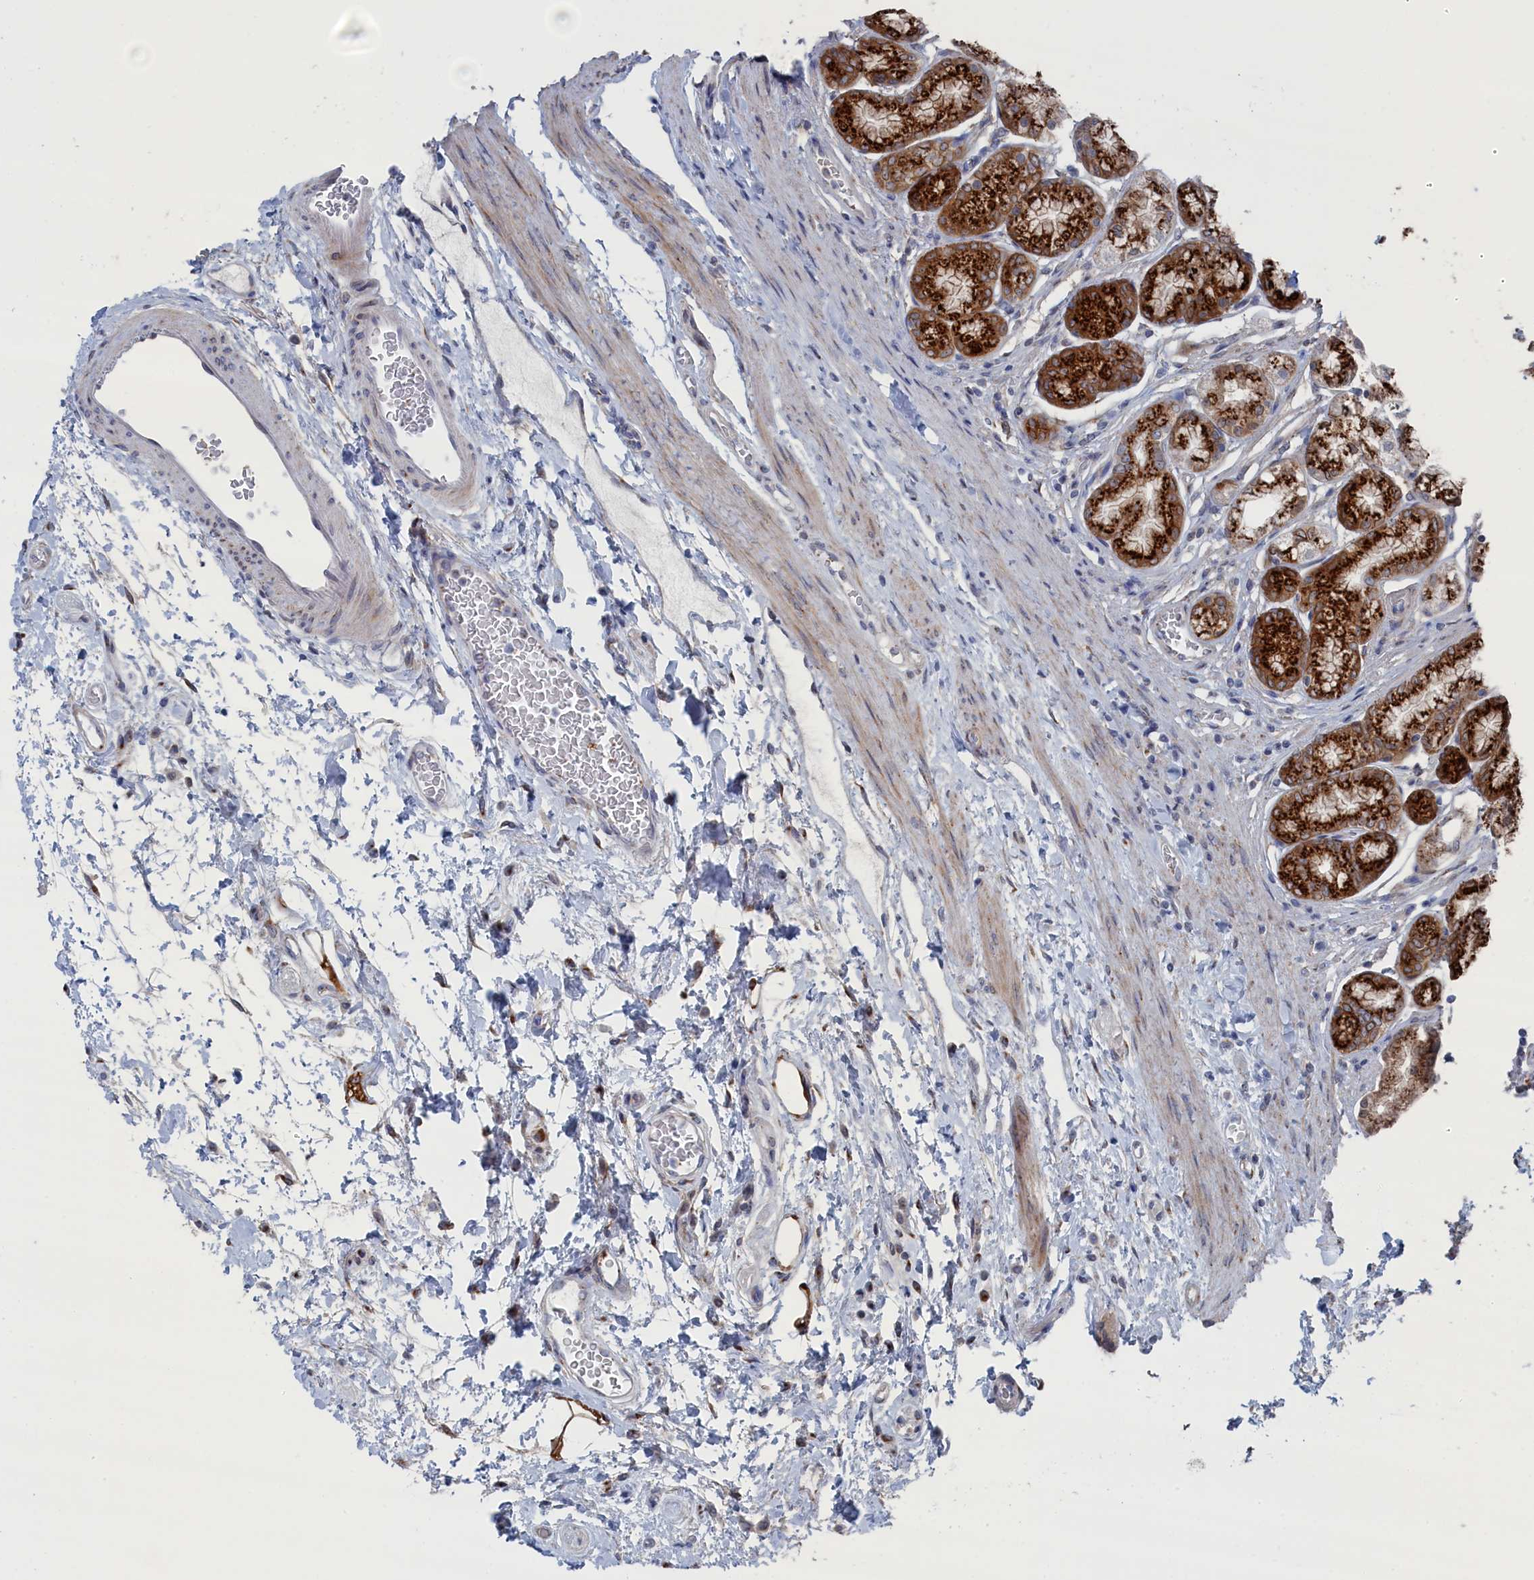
{"staining": {"intensity": "strong", "quantity": ">75%", "location": "cytoplasmic/membranous"}, "tissue": "stomach", "cell_type": "Glandular cells", "image_type": "normal", "snomed": [{"axis": "morphology", "description": "Normal tissue, NOS"}, {"axis": "morphology", "description": "Adenocarcinoma, NOS"}, {"axis": "morphology", "description": "Adenocarcinoma, High grade"}, {"axis": "topography", "description": "Stomach, upper"}, {"axis": "topography", "description": "Stomach"}], "caption": "An immunohistochemistry image of unremarkable tissue is shown. Protein staining in brown shows strong cytoplasmic/membranous positivity in stomach within glandular cells.", "gene": "IRX1", "patient": {"sex": "female", "age": 65}}